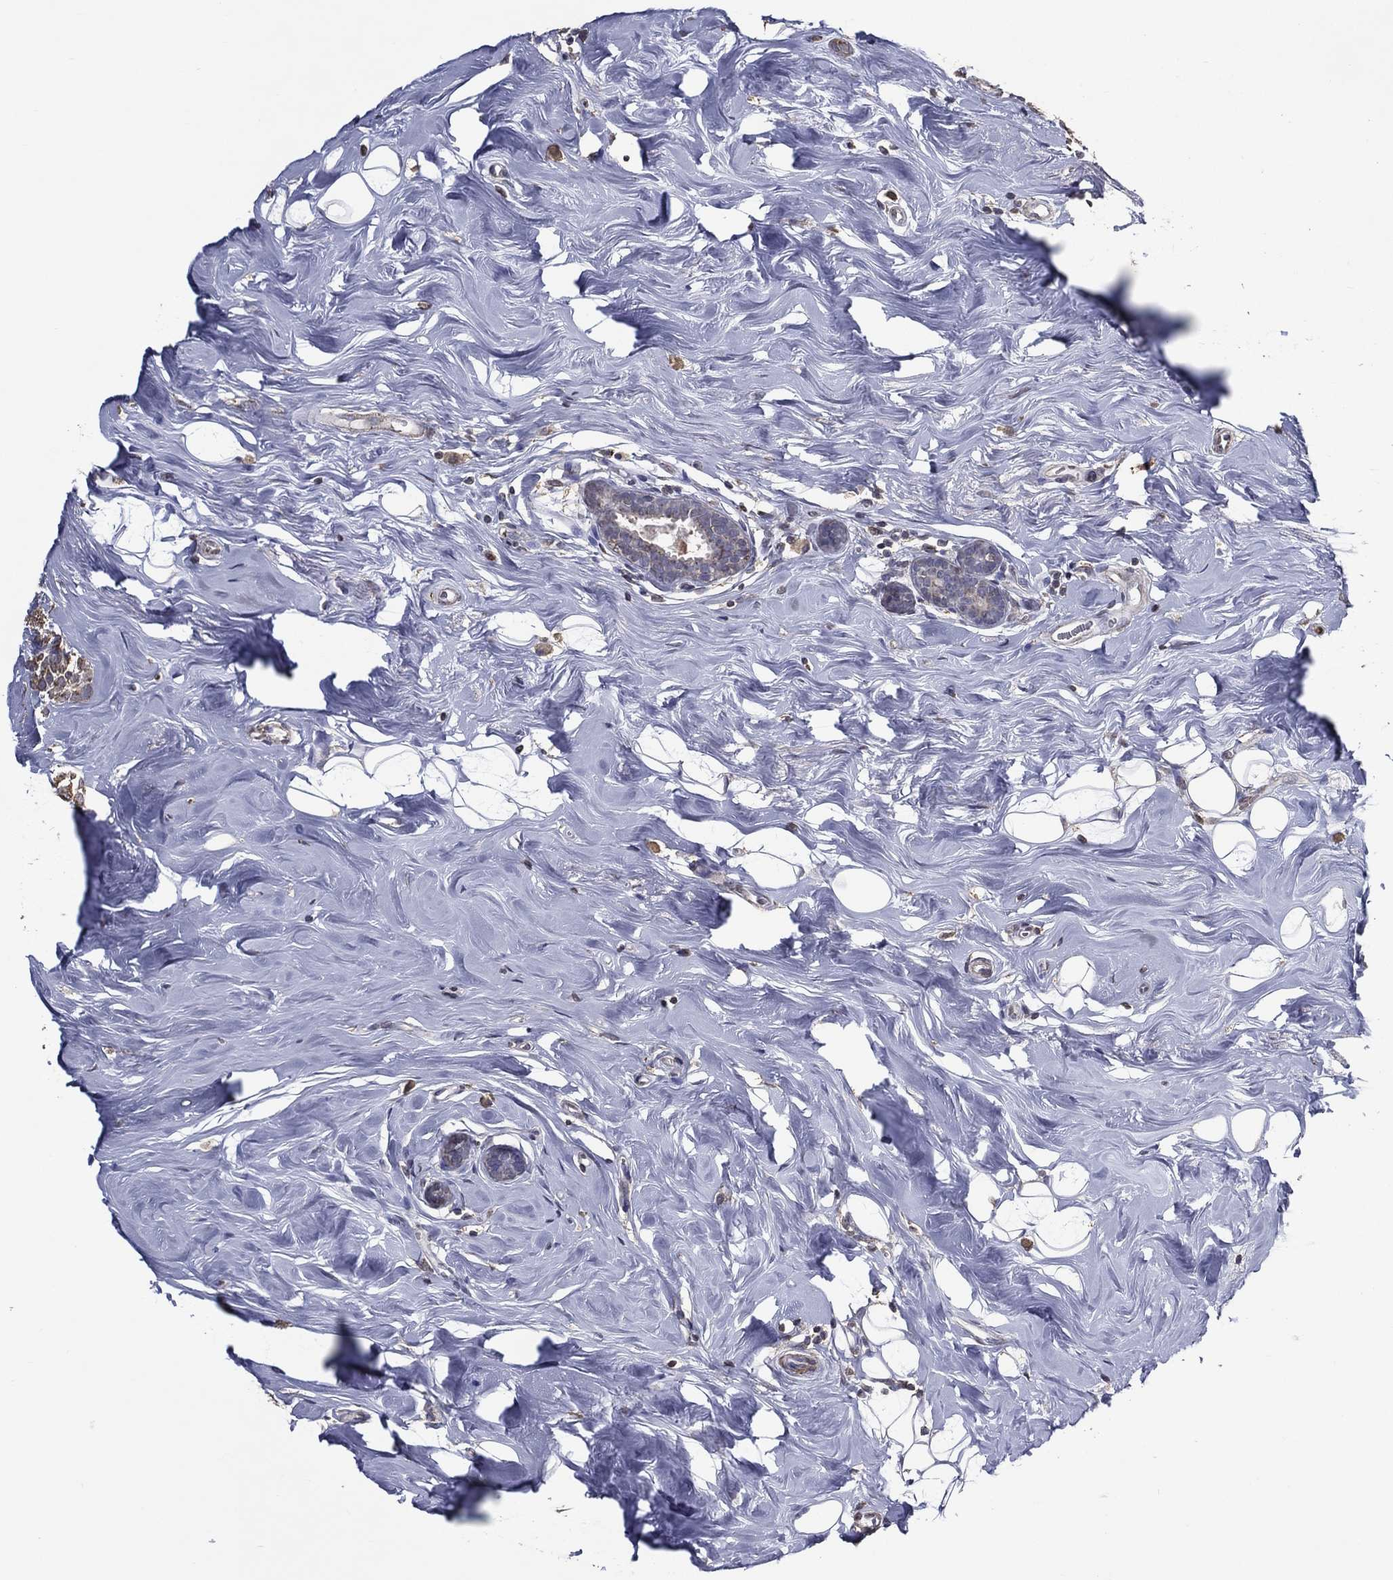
{"staining": {"intensity": "negative", "quantity": "none", "location": "none"}, "tissue": "breast cancer", "cell_type": "Tumor cells", "image_type": "cancer", "snomed": [{"axis": "morphology", "description": "Lobular carcinoma"}, {"axis": "topography", "description": "Breast"}], "caption": "Human breast cancer (lobular carcinoma) stained for a protein using immunohistochemistry shows no expression in tumor cells.", "gene": "GPR183", "patient": {"sex": "female", "age": 49}}